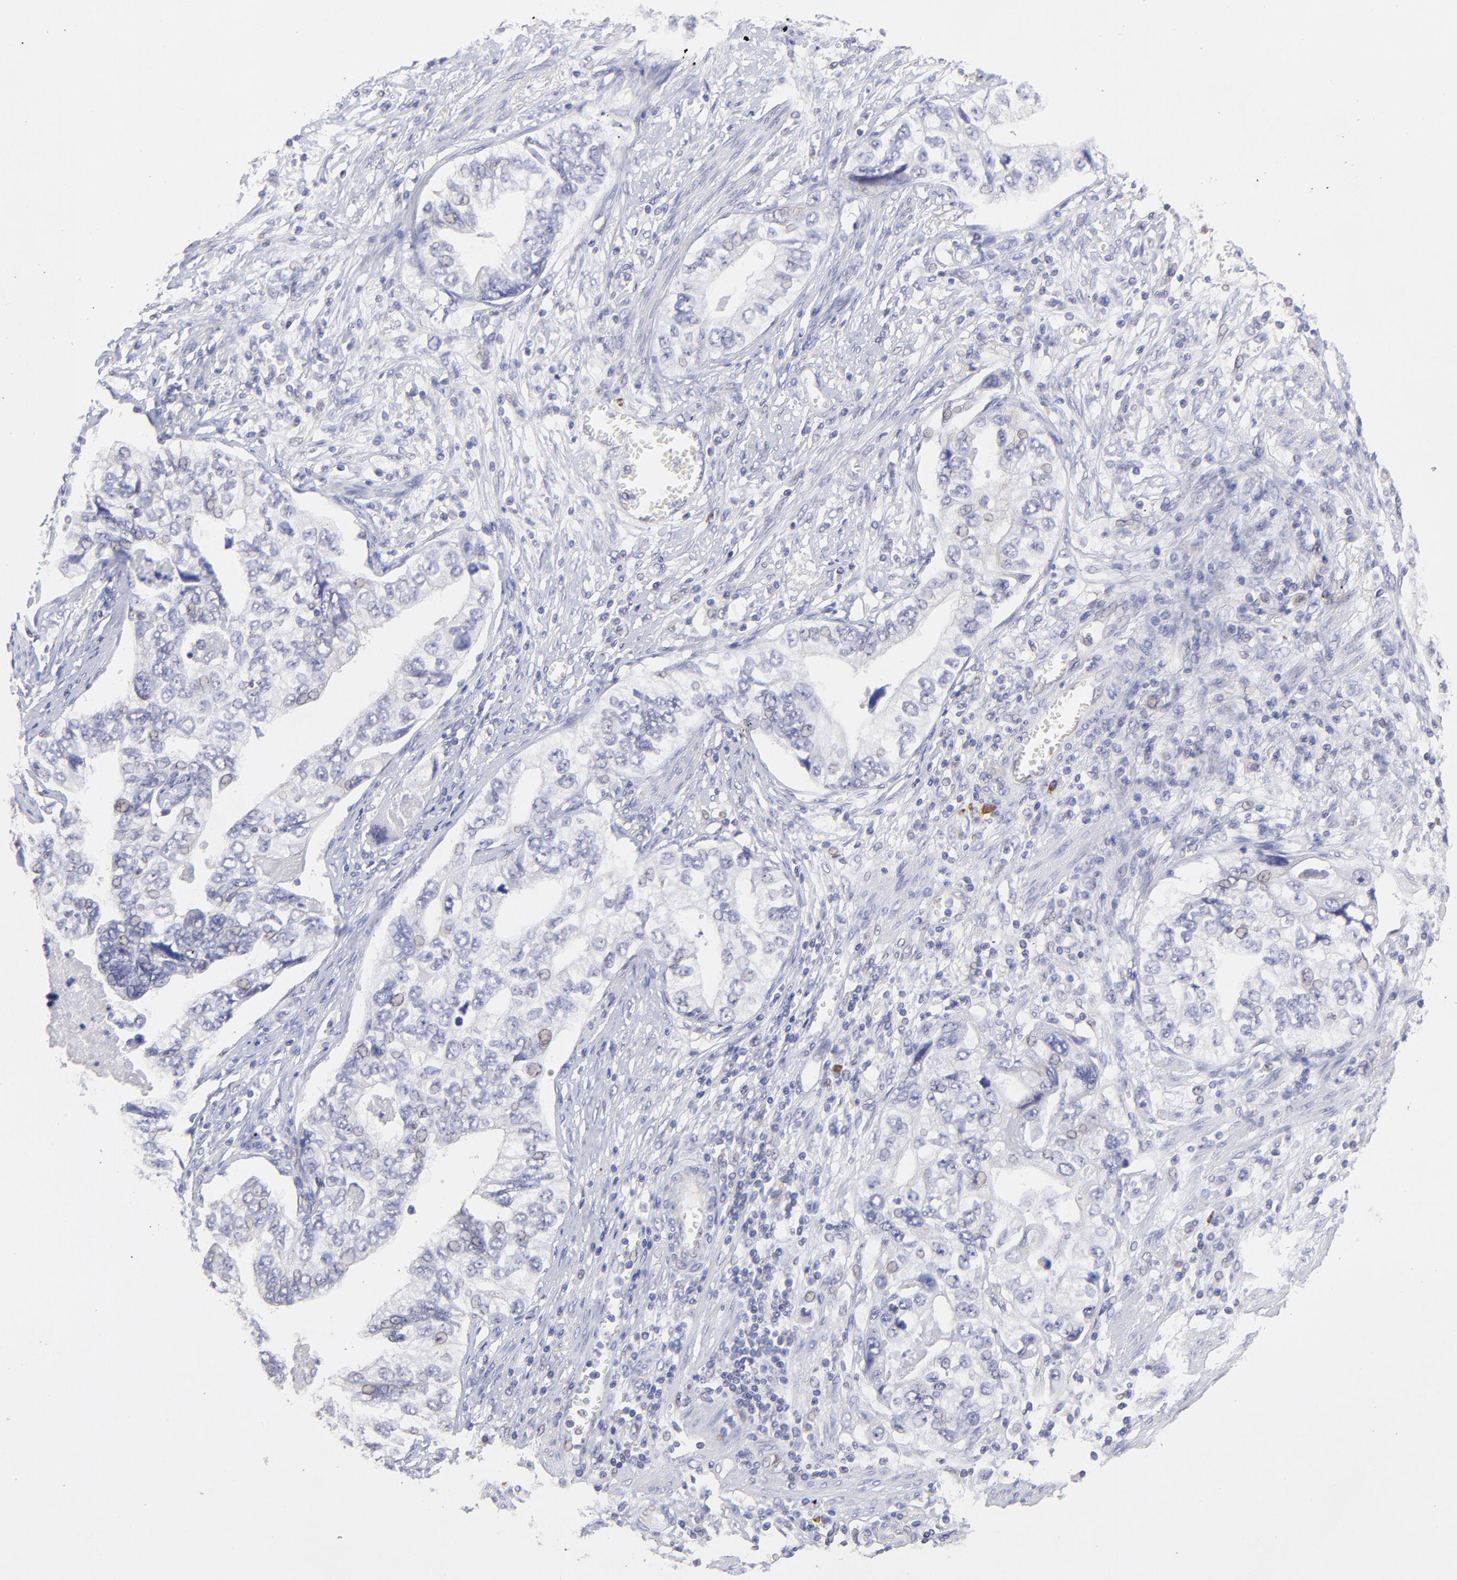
{"staining": {"intensity": "negative", "quantity": "none", "location": "none"}, "tissue": "stomach cancer", "cell_type": "Tumor cells", "image_type": "cancer", "snomed": [{"axis": "morphology", "description": "Adenocarcinoma, NOS"}, {"axis": "topography", "description": "Pancreas"}, {"axis": "topography", "description": "Stomach, upper"}], "caption": "DAB immunohistochemical staining of human stomach cancer (adenocarcinoma) exhibits no significant expression in tumor cells. The staining was performed using DAB to visualize the protein expression in brown, while the nuclei were stained in blue with hematoxylin (Magnification: 20x).", "gene": "HYAL1", "patient": {"sex": "male", "age": 77}}